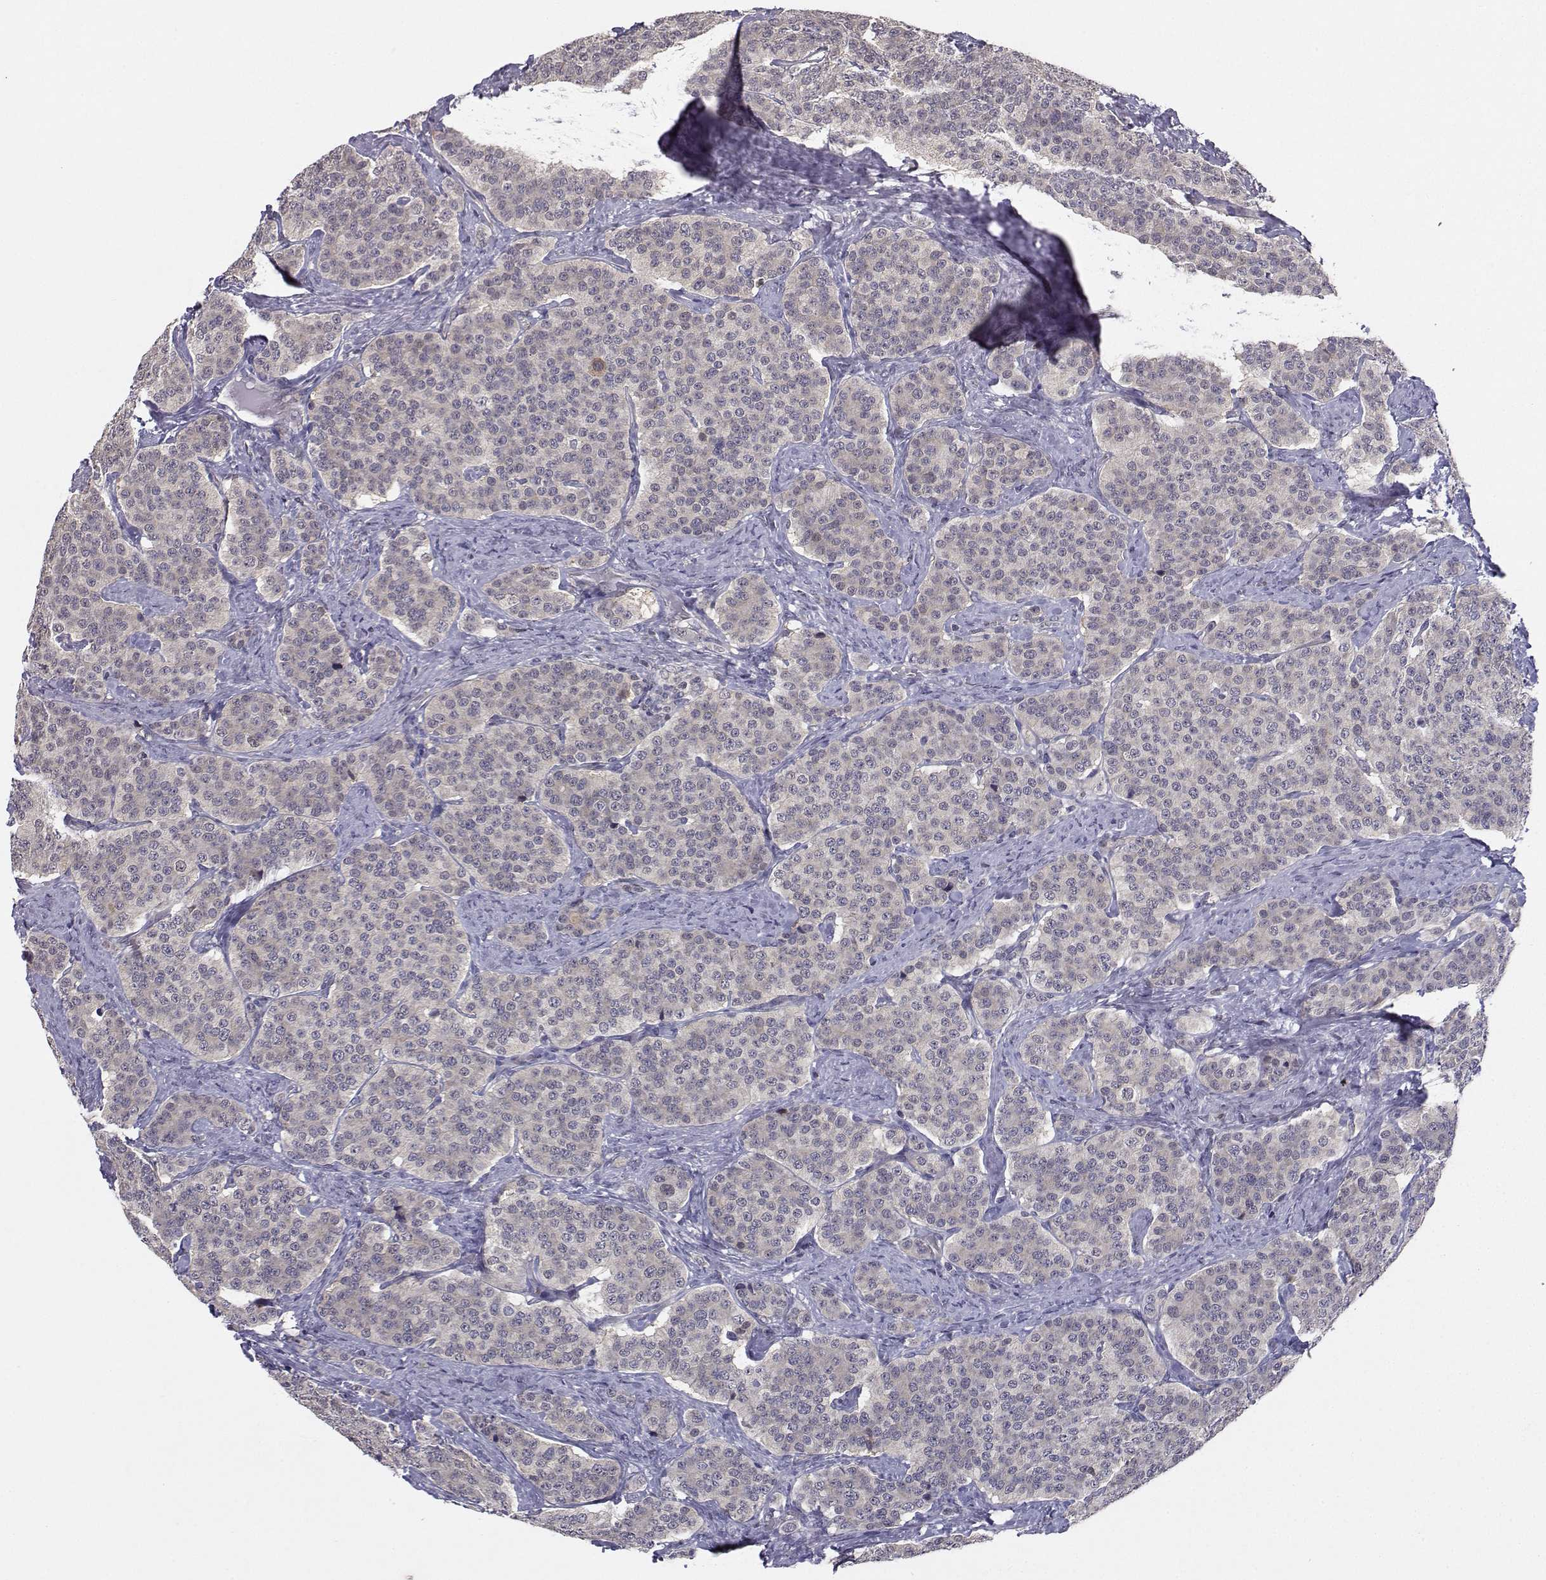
{"staining": {"intensity": "negative", "quantity": "none", "location": "none"}, "tissue": "carcinoid", "cell_type": "Tumor cells", "image_type": "cancer", "snomed": [{"axis": "morphology", "description": "Carcinoid, malignant, NOS"}, {"axis": "topography", "description": "Small intestine"}], "caption": "IHC histopathology image of carcinoid (malignant) stained for a protein (brown), which exhibits no positivity in tumor cells. Nuclei are stained in blue.", "gene": "PKP2", "patient": {"sex": "female", "age": 58}}